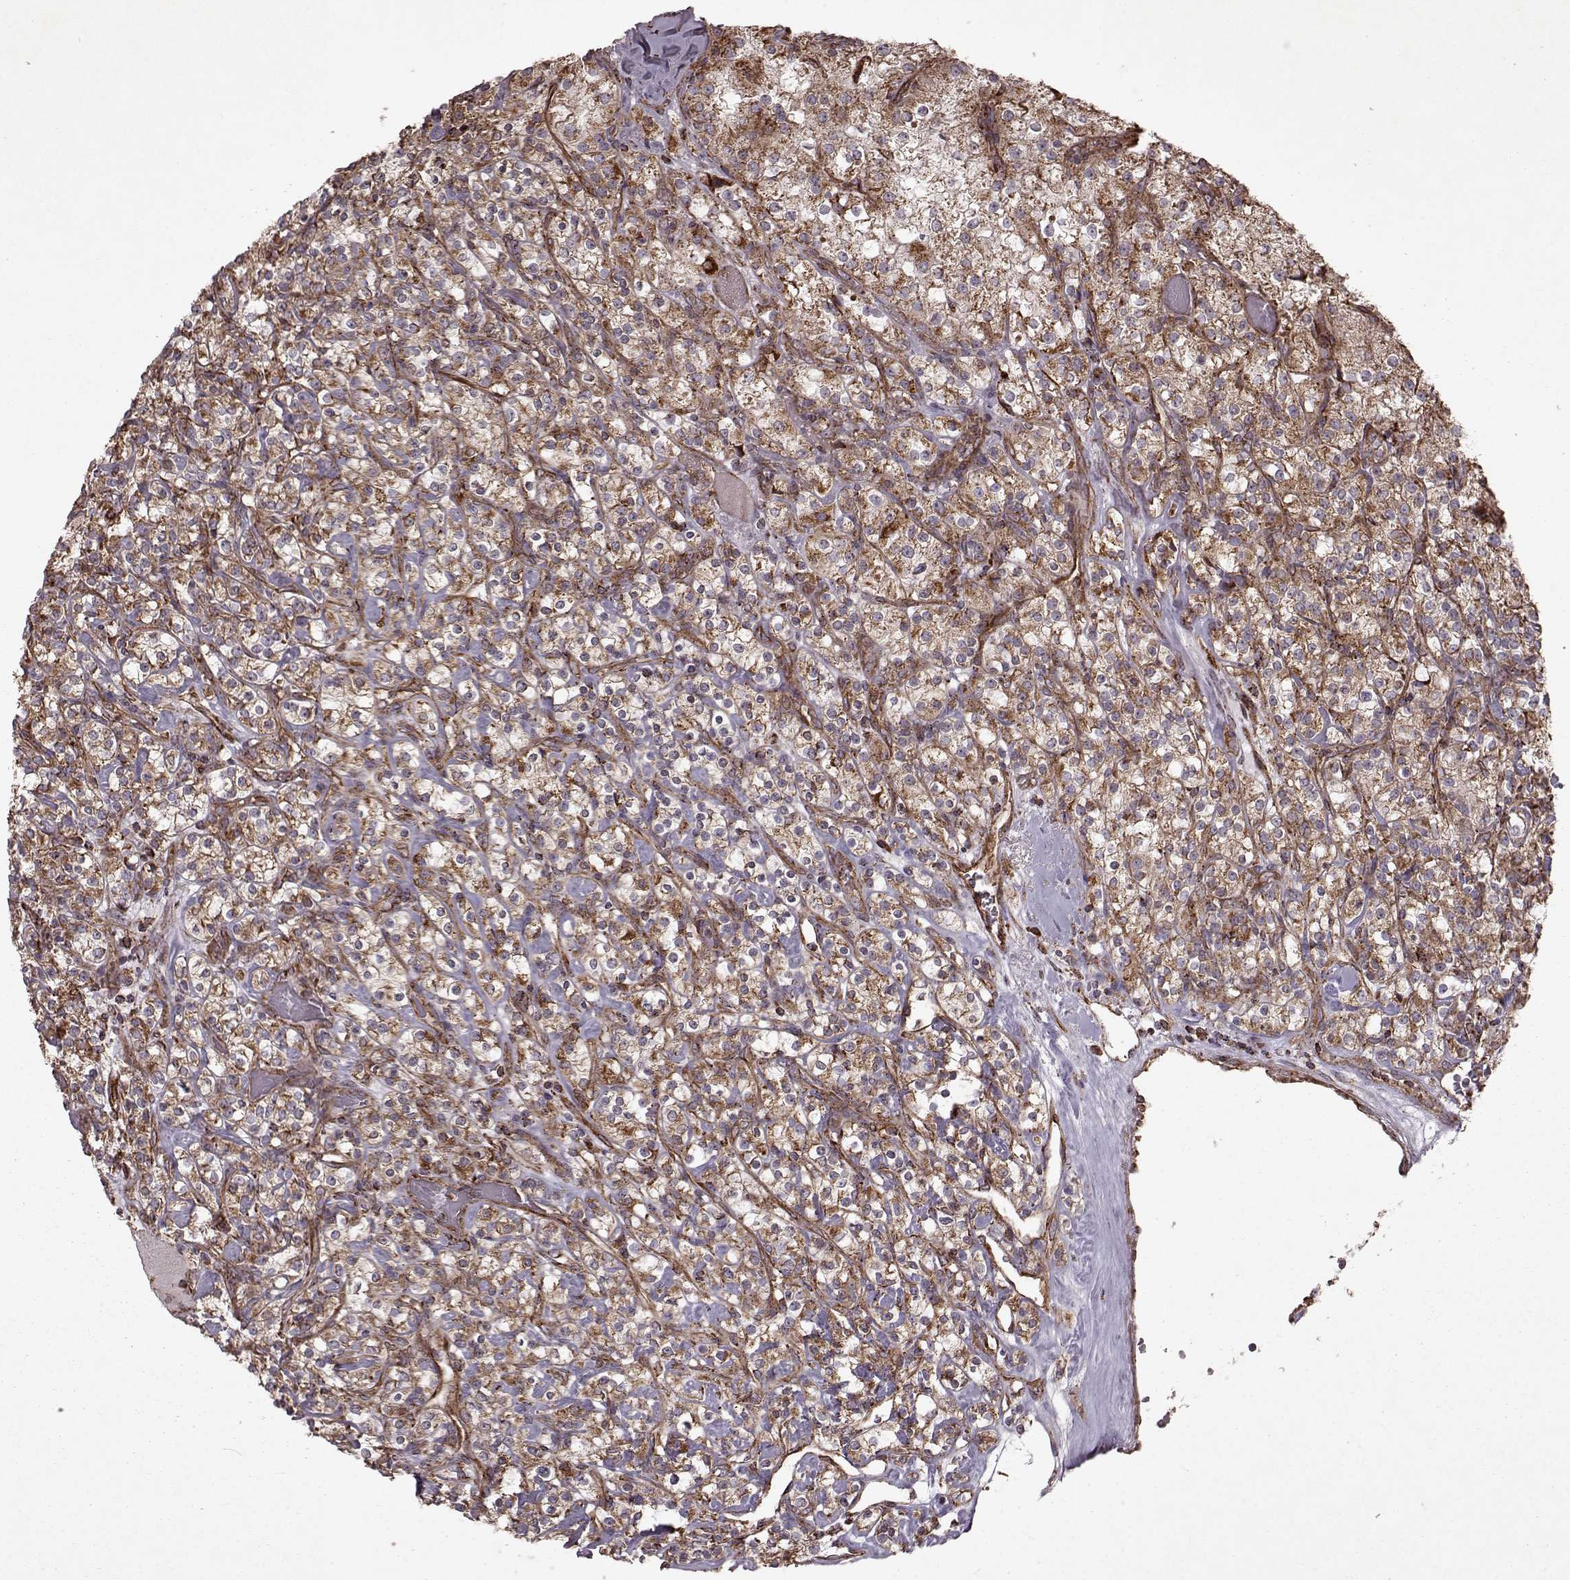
{"staining": {"intensity": "weak", "quantity": ">75%", "location": "cytoplasmic/membranous"}, "tissue": "renal cancer", "cell_type": "Tumor cells", "image_type": "cancer", "snomed": [{"axis": "morphology", "description": "Adenocarcinoma, NOS"}, {"axis": "topography", "description": "Kidney"}], "caption": "Immunohistochemistry (IHC) photomicrograph of human renal cancer (adenocarcinoma) stained for a protein (brown), which exhibits low levels of weak cytoplasmic/membranous staining in about >75% of tumor cells.", "gene": "FXN", "patient": {"sex": "male", "age": 77}}